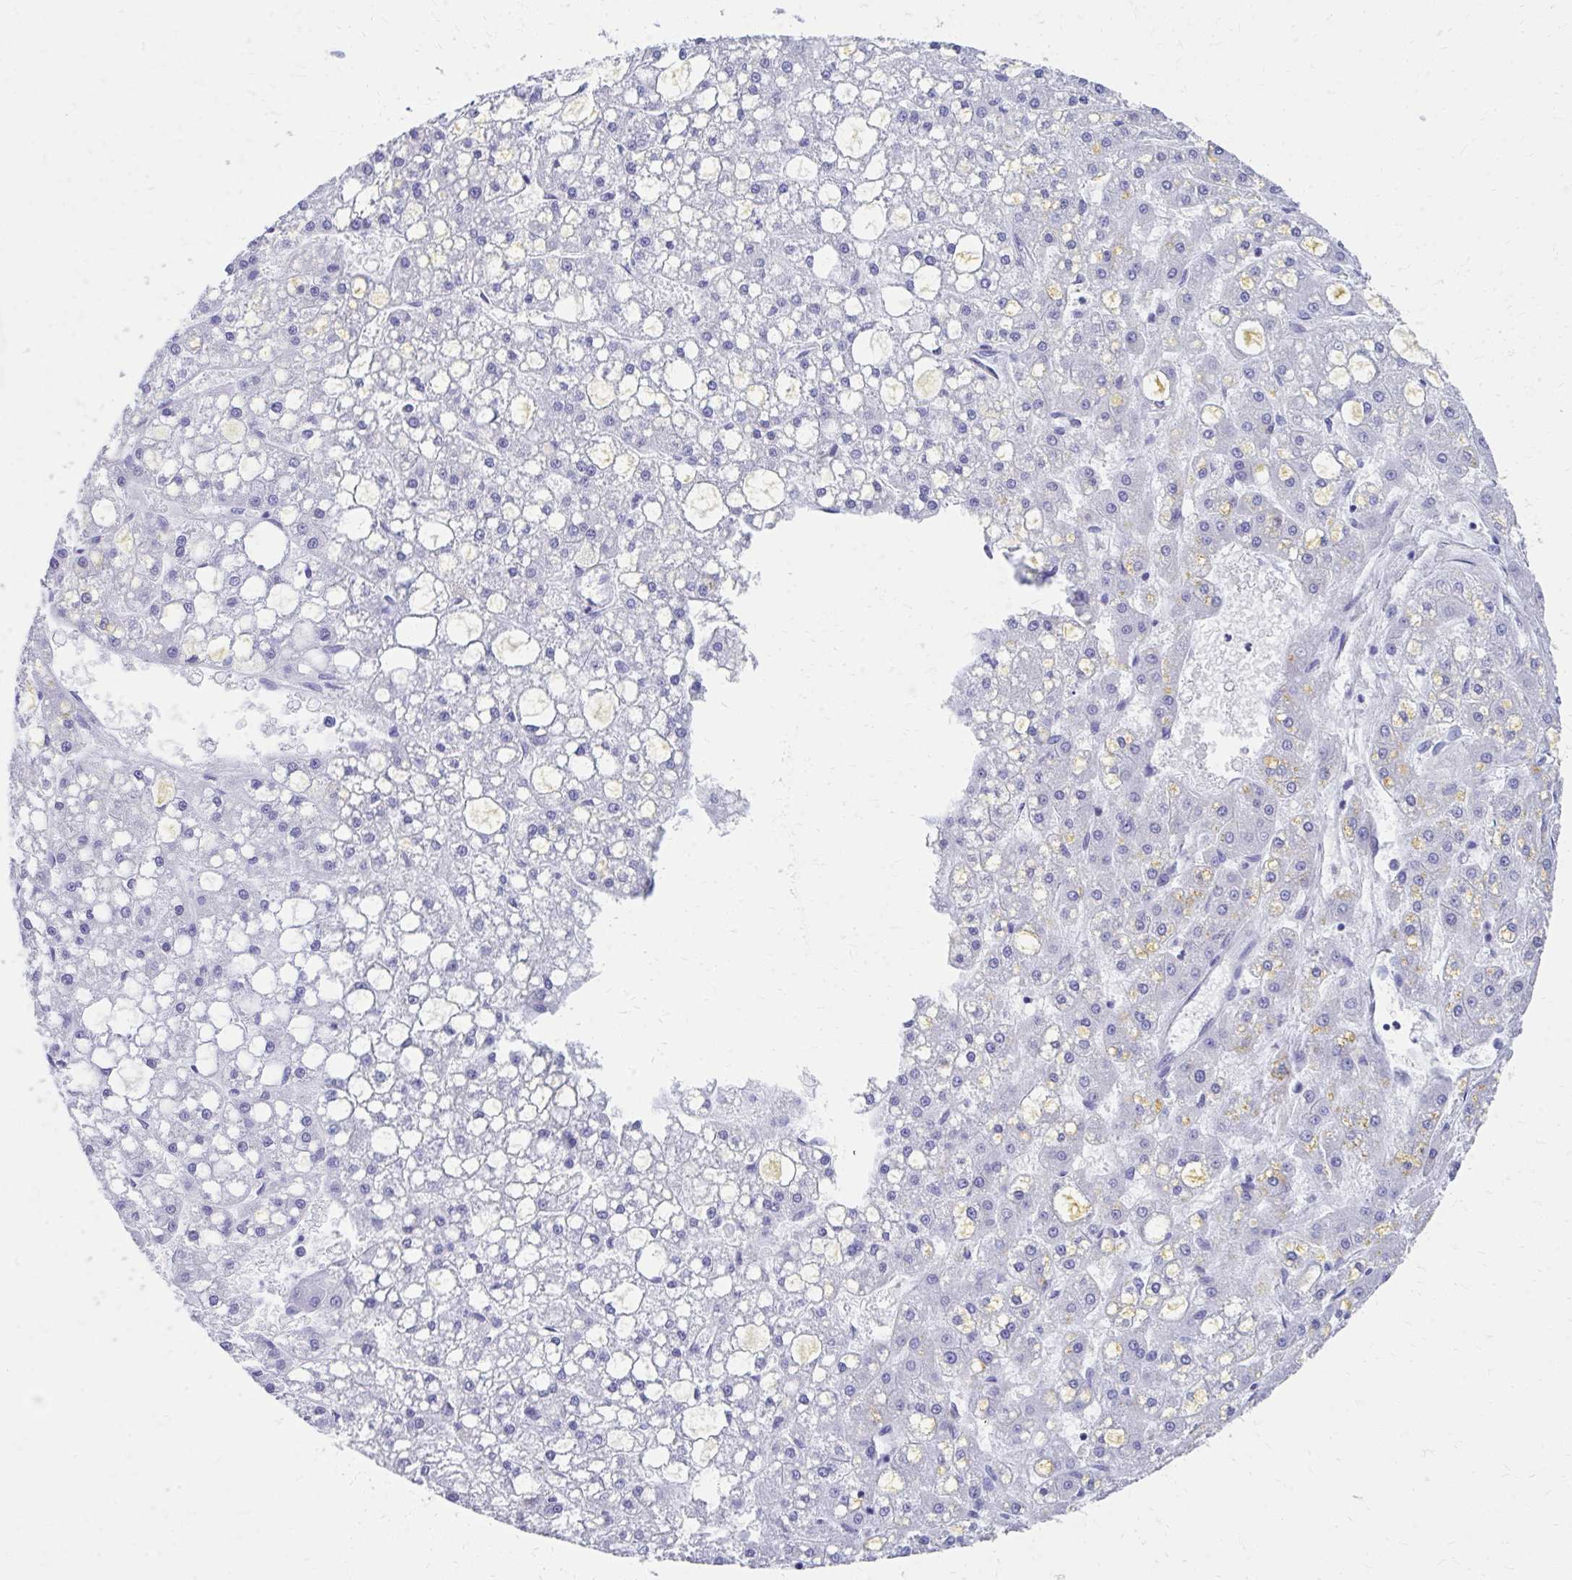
{"staining": {"intensity": "negative", "quantity": "none", "location": "none"}, "tissue": "liver cancer", "cell_type": "Tumor cells", "image_type": "cancer", "snomed": [{"axis": "morphology", "description": "Carcinoma, Hepatocellular, NOS"}, {"axis": "topography", "description": "Liver"}], "caption": "An immunohistochemistry photomicrograph of hepatocellular carcinoma (liver) is shown. There is no staining in tumor cells of hepatocellular carcinoma (liver).", "gene": "RUNX3", "patient": {"sex": "male", "age": 67}}